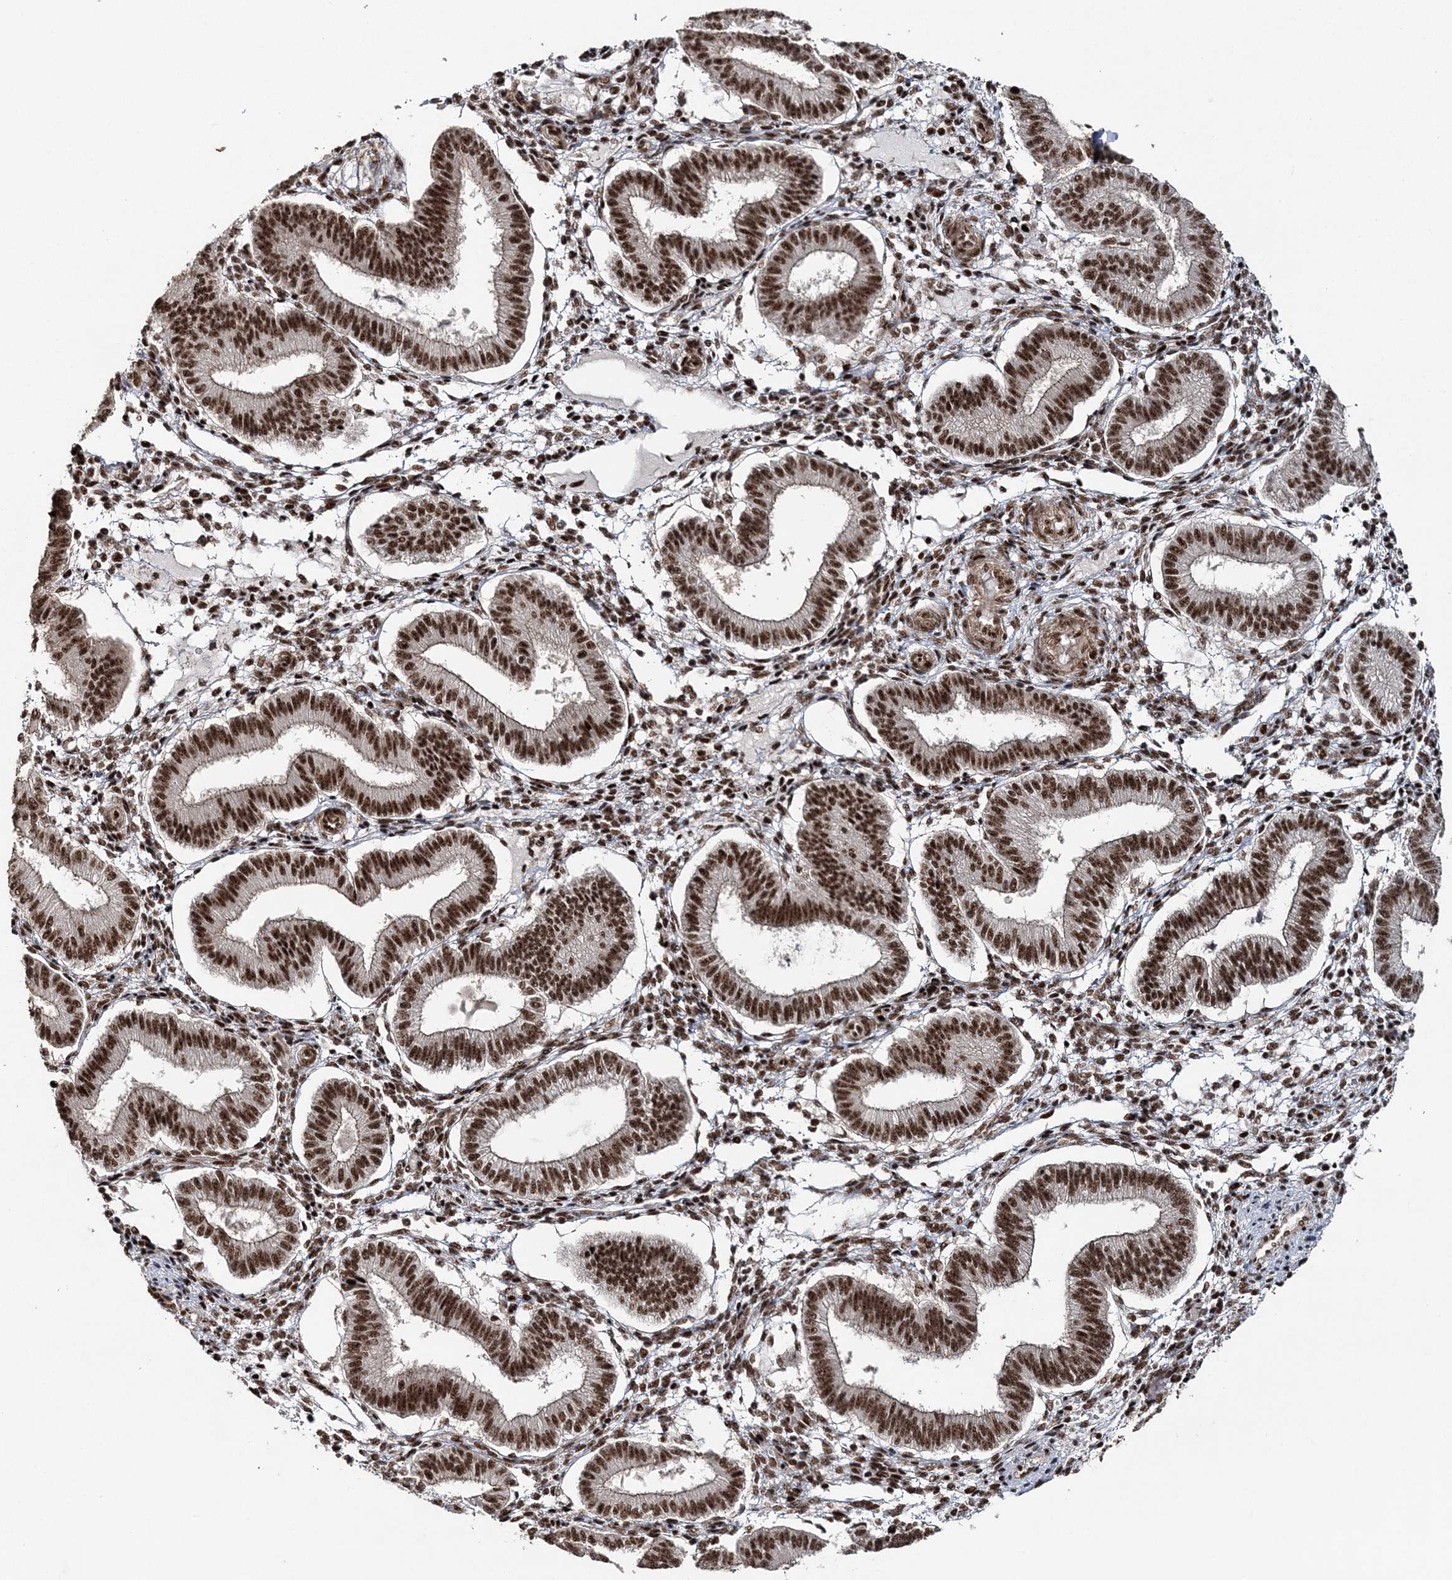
{"staining": {"intensity": "strong", "quantity": "25%-75%", "location": "nuclear"}, "tissue": "endometrium", "cell_type": "Cells in endometrial stroma", "image_type": "normal", "snomed": [{"axis": "morphology", "description": "Normal tissue, NOS"}, {"axis": "topography", "description": "Endometrium"}], "caption": "Immunohistochemistry photomicrograph of benign human endometrium stained for a protein (brown), which demonstrates high levels of strong nuclear positivity in approximately 25%-75% of cells in endometrial stroma.", "gene": "EXOSC8", "patient": {"sex": "female", "age": 39}}